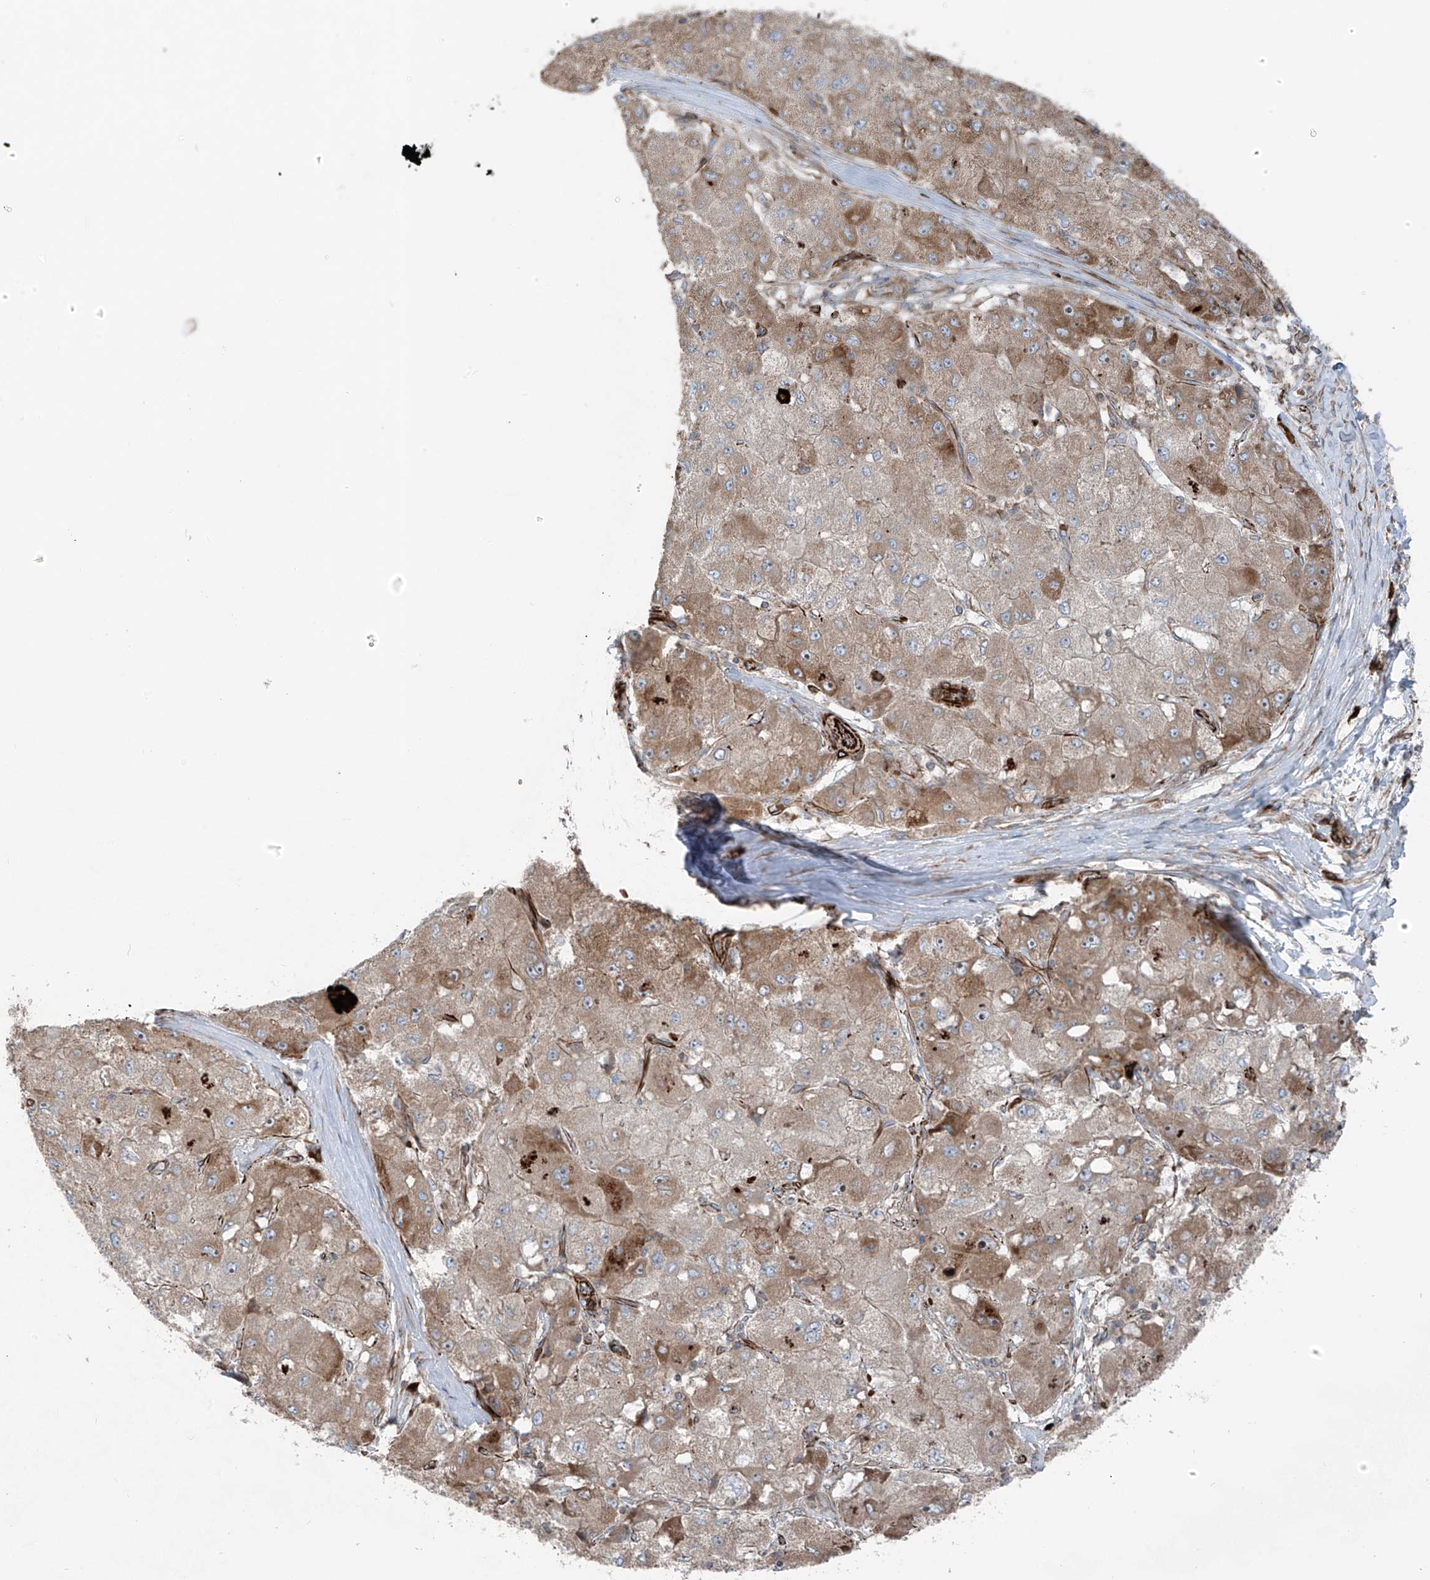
{"staining": {"intensity": "moderate", "quantity": ">75%", "location": "cytoplasmic/membranous"}, "tissue": "liver cancer", "cell_type": "Tumor cells", "image_type": "cancer", "snomed": [{"axis": "morphology", "description": "Carcinoma, Hepatocellular, NOS"}, {"axis": "topography", "description": "Liver"}], "caption": "Protein staining reveals moderate cytoplasmic/membranous positivity in approximately >75% of tumor cells in liver cancer.", "gene": "ERLEC1", "patient": {"sex": "male", "age": 80}}